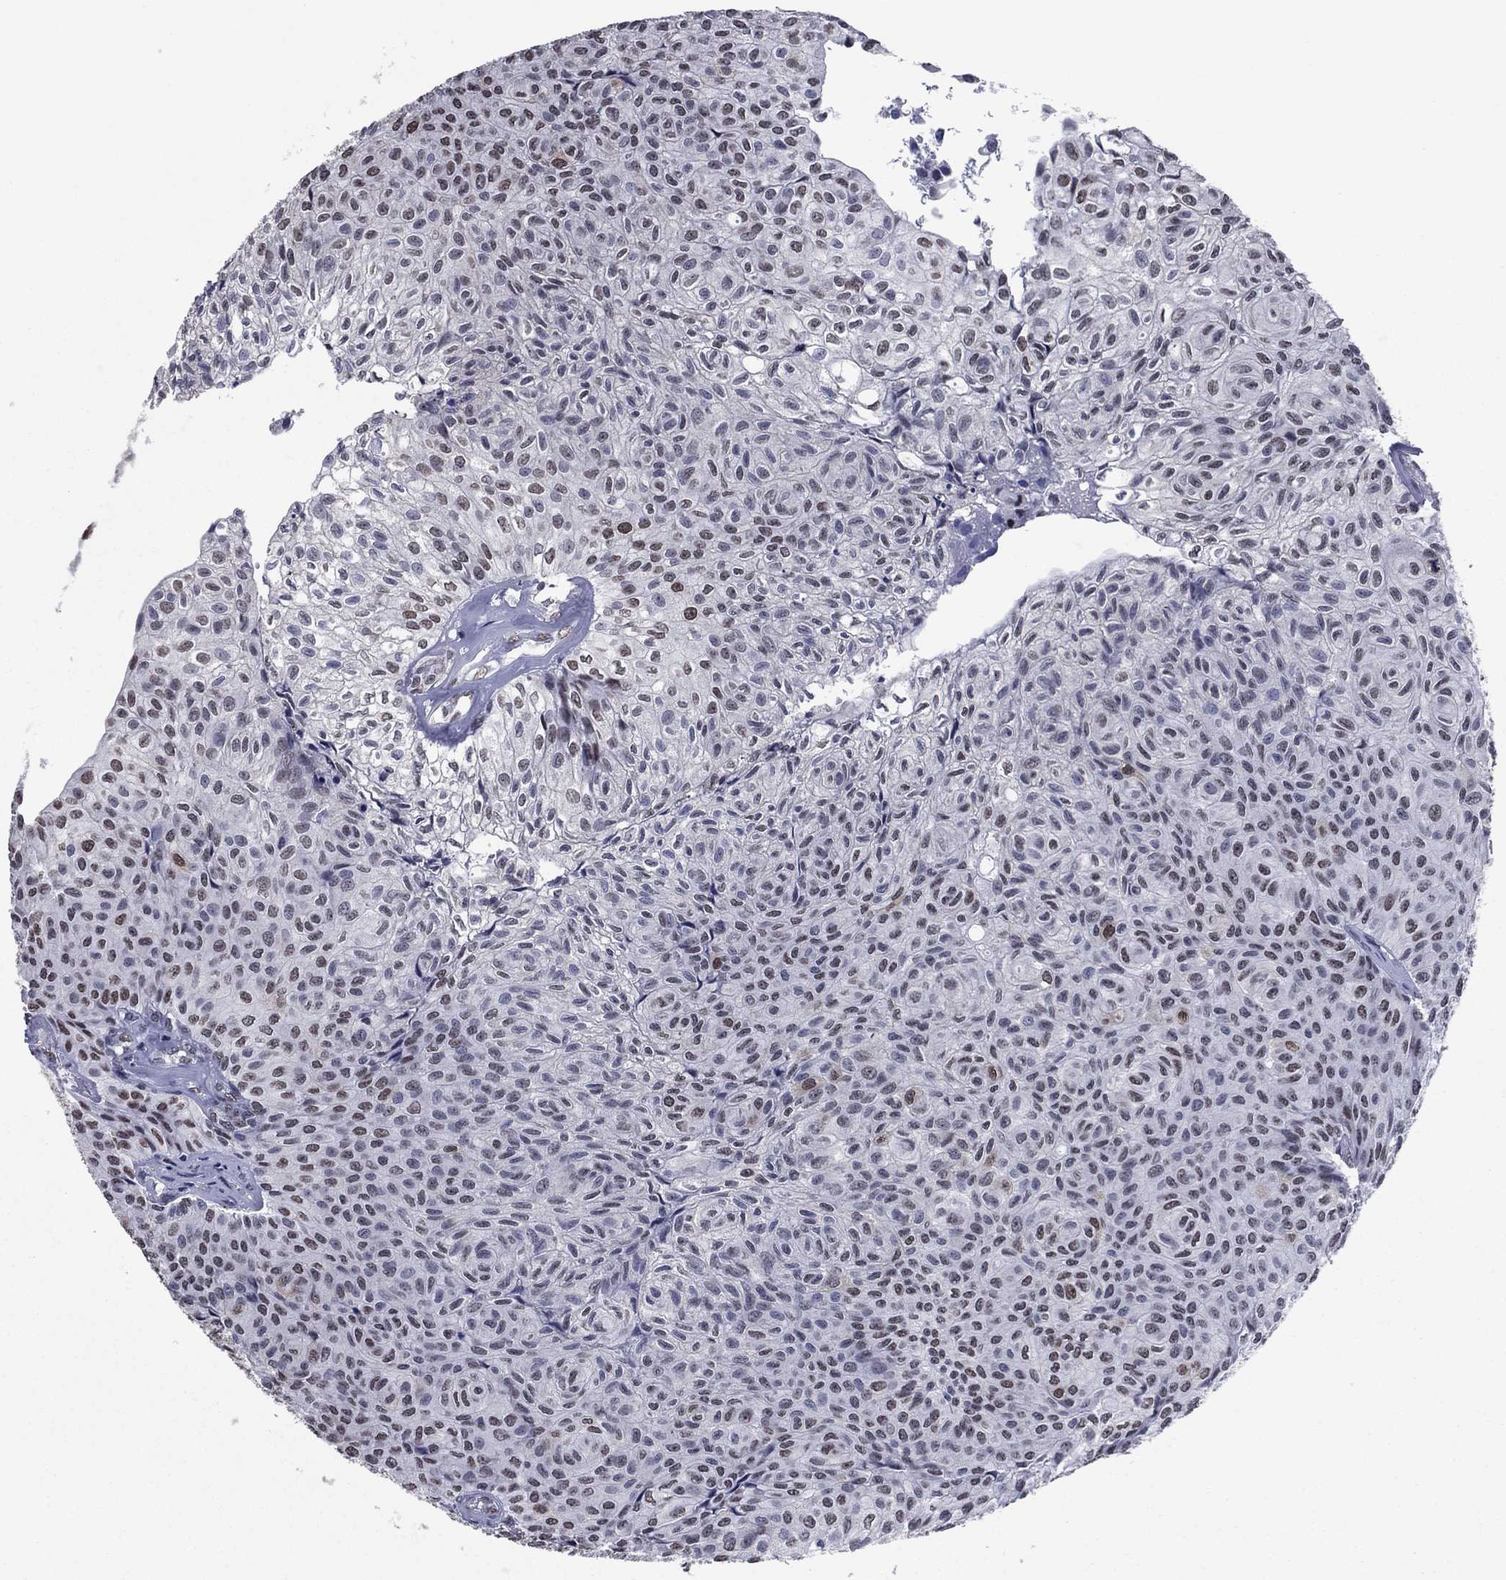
{"staining": {"intensity": "moderate", "quantity": "<25%", "location": "nuclear"}, "tissue": "urothelial cancer", "cell_type": "Tumor cells", "image_type": "cancer", "snomed": [{"axis": "morphology", "description": "Urothelial carcinoma, Low grade"}, {"axis": "topography", "description": "Urinary bladder"}], "caption": "High-magnification brightfield microscopy of urothelial cancer stained with DAB (3,3'-diaminobenzidine) (brown) and counterstained with hematoxylin (blue). tumor cells exhibit moderate nuclear positivity is seen in about<25% of cells. The protein of interest is shown in brown color, while the nuclei are stained blue.", "gene": "TYMS", "patient": {"sex": "male", "age": 89}}